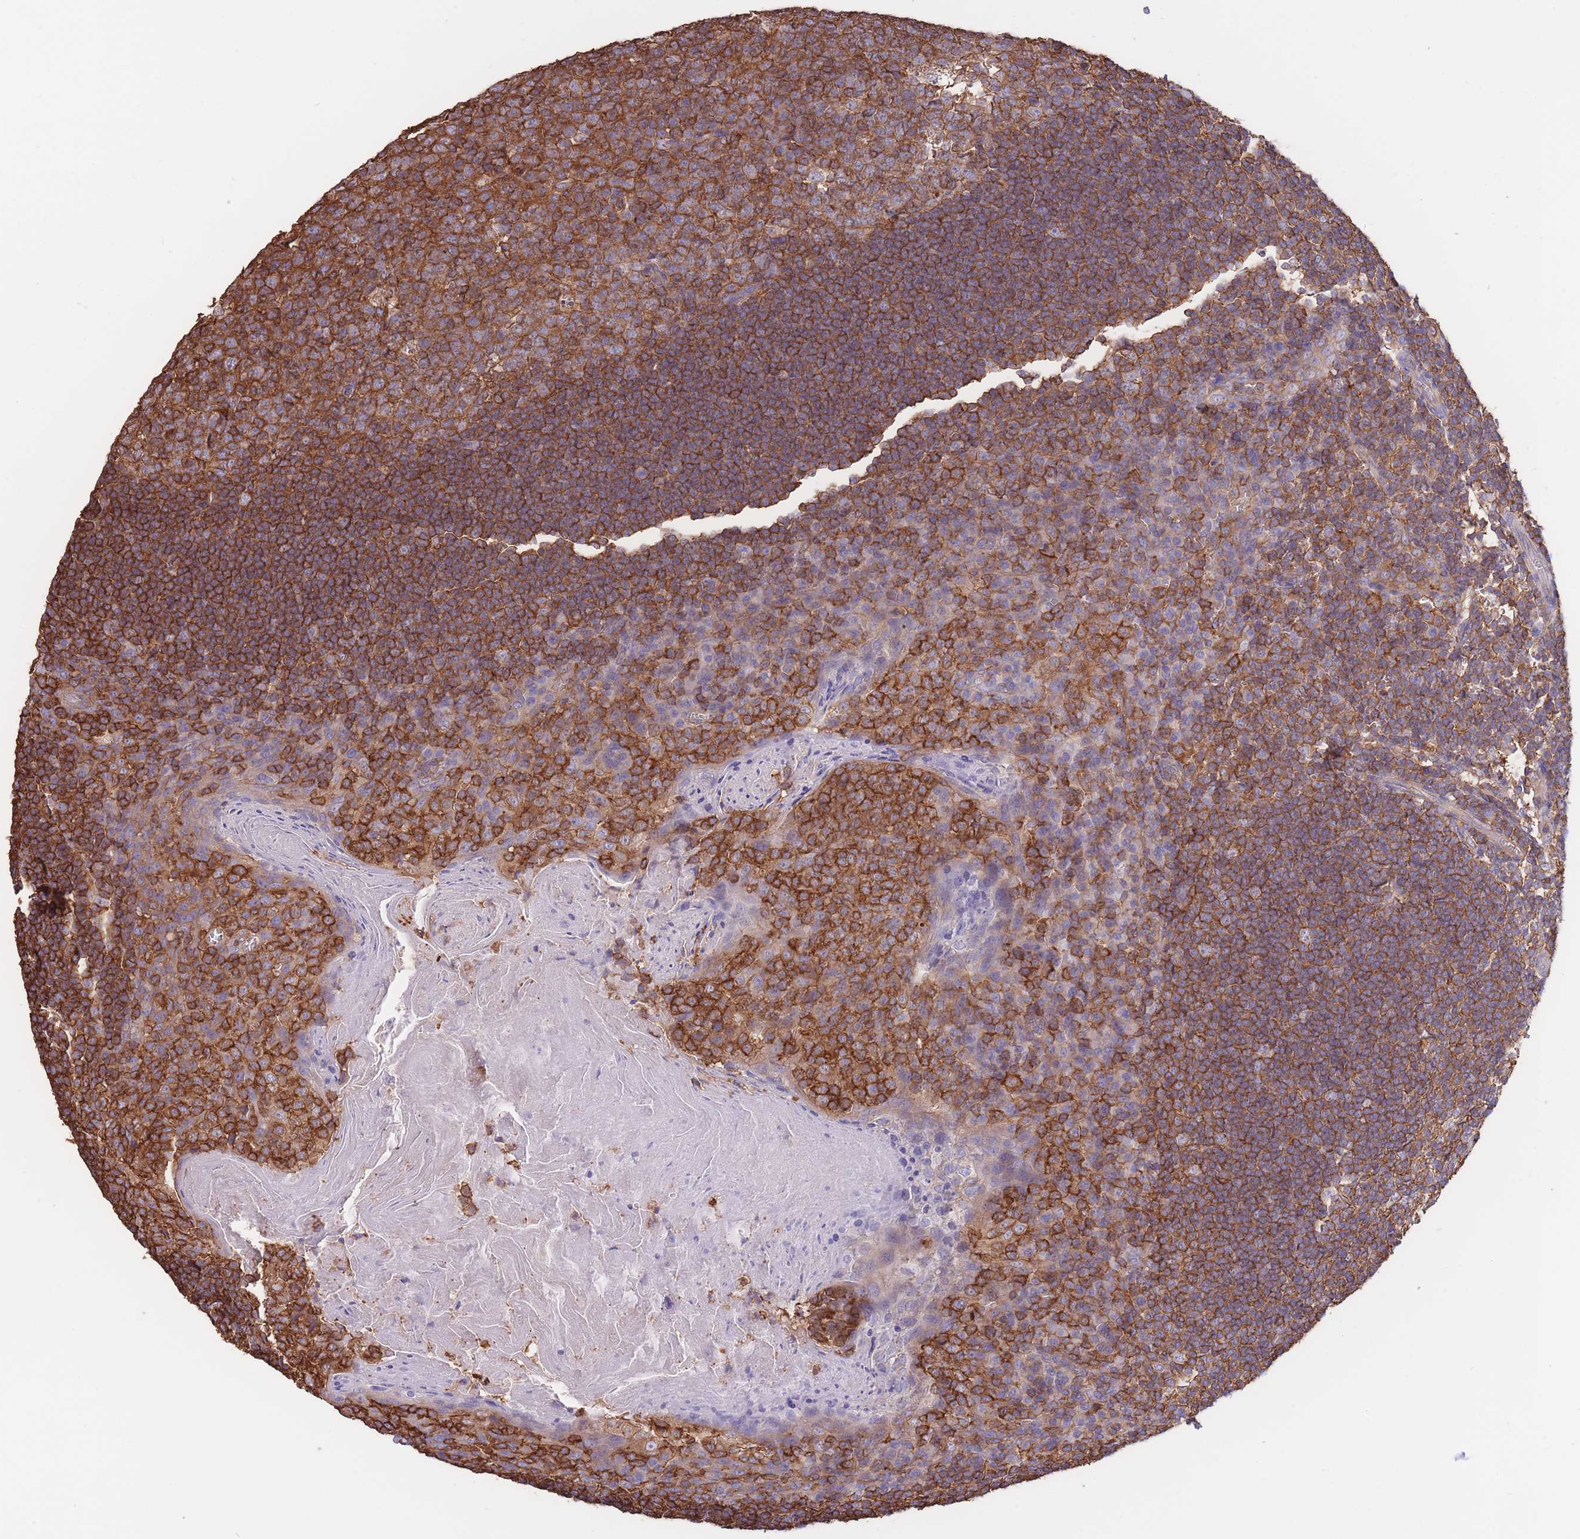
{"staining": {"intensity": "strong", "quantity": ">75%", "location": "cytoplasmic/membranous"}, "tissue": "tonsil", "cell_type": "Germinal center cells", "image_type": "normal", "snomed": [{"axis": "morphology", "description": "Normal tissue, NOS"}, {"axis": "topography", "description": "Tonsil"}], "caption": "Protein staining by immunohistochemistry displays strong cytoplasmic/membranous staining in approximately >75% of germinal center cells in unremarkable tonsil.", "gene": "LRRN4CL", "patient": {"sex": "male", "age": 27}}